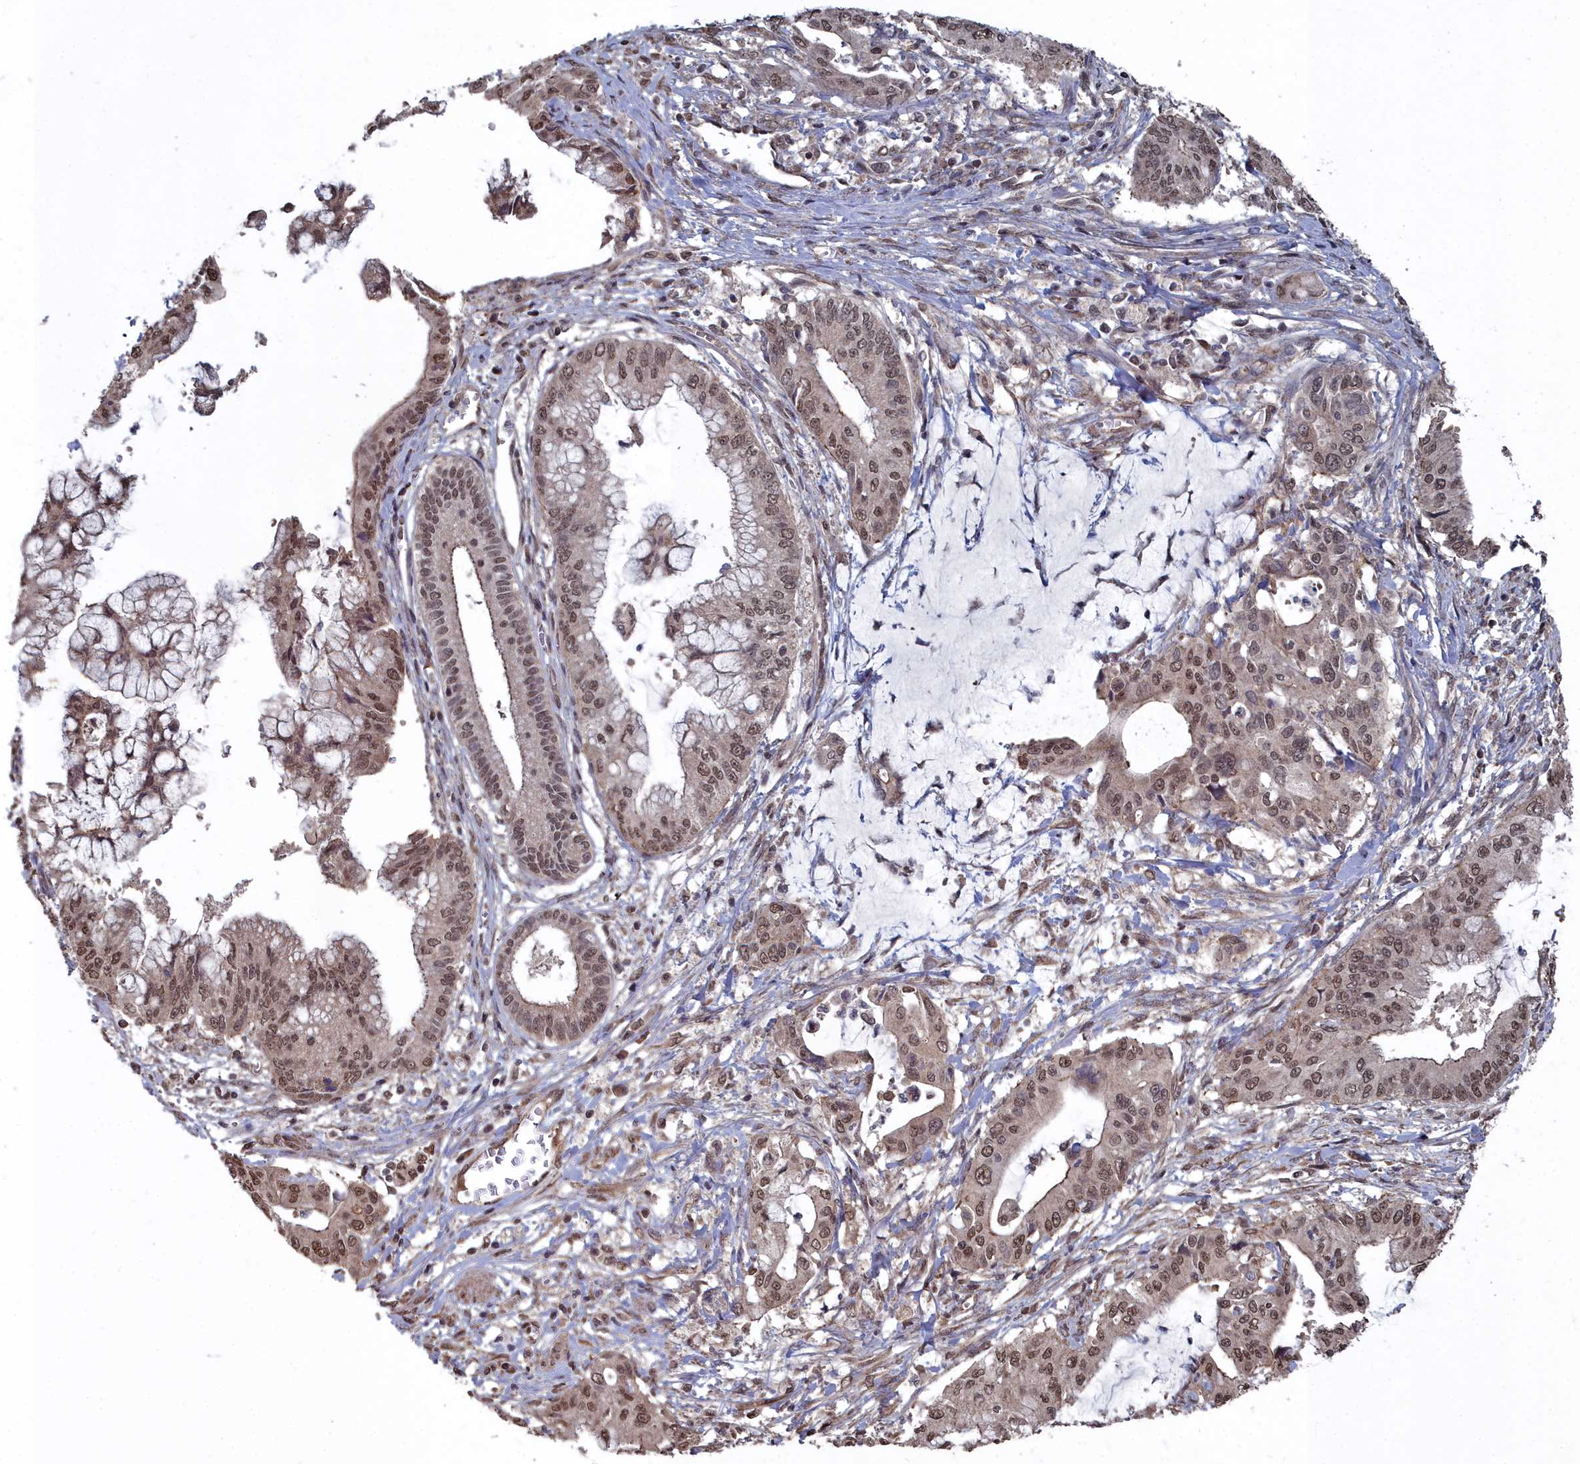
{"staining": {"intensity": "moderate", "quantity": ">75%", "location": "nuclear"}, "tissue": "pancreatic cancer", "cell_type": "Tumor cells", "image_type": "cancer", "snomed": [{"axis": "morphology", "description": "Adenocarcinoma, NOS"}, {"axis": "topography", "description": "Pancreas"}], "caption": "This image exhibits immunohistochemistry staining of human pancreatic adenocarcinoma, with medium moderate nuclear expression in approximately >75% of tumor cells.", "gene": "CCNP", "patient": {"sex": "male", "age": 46}}